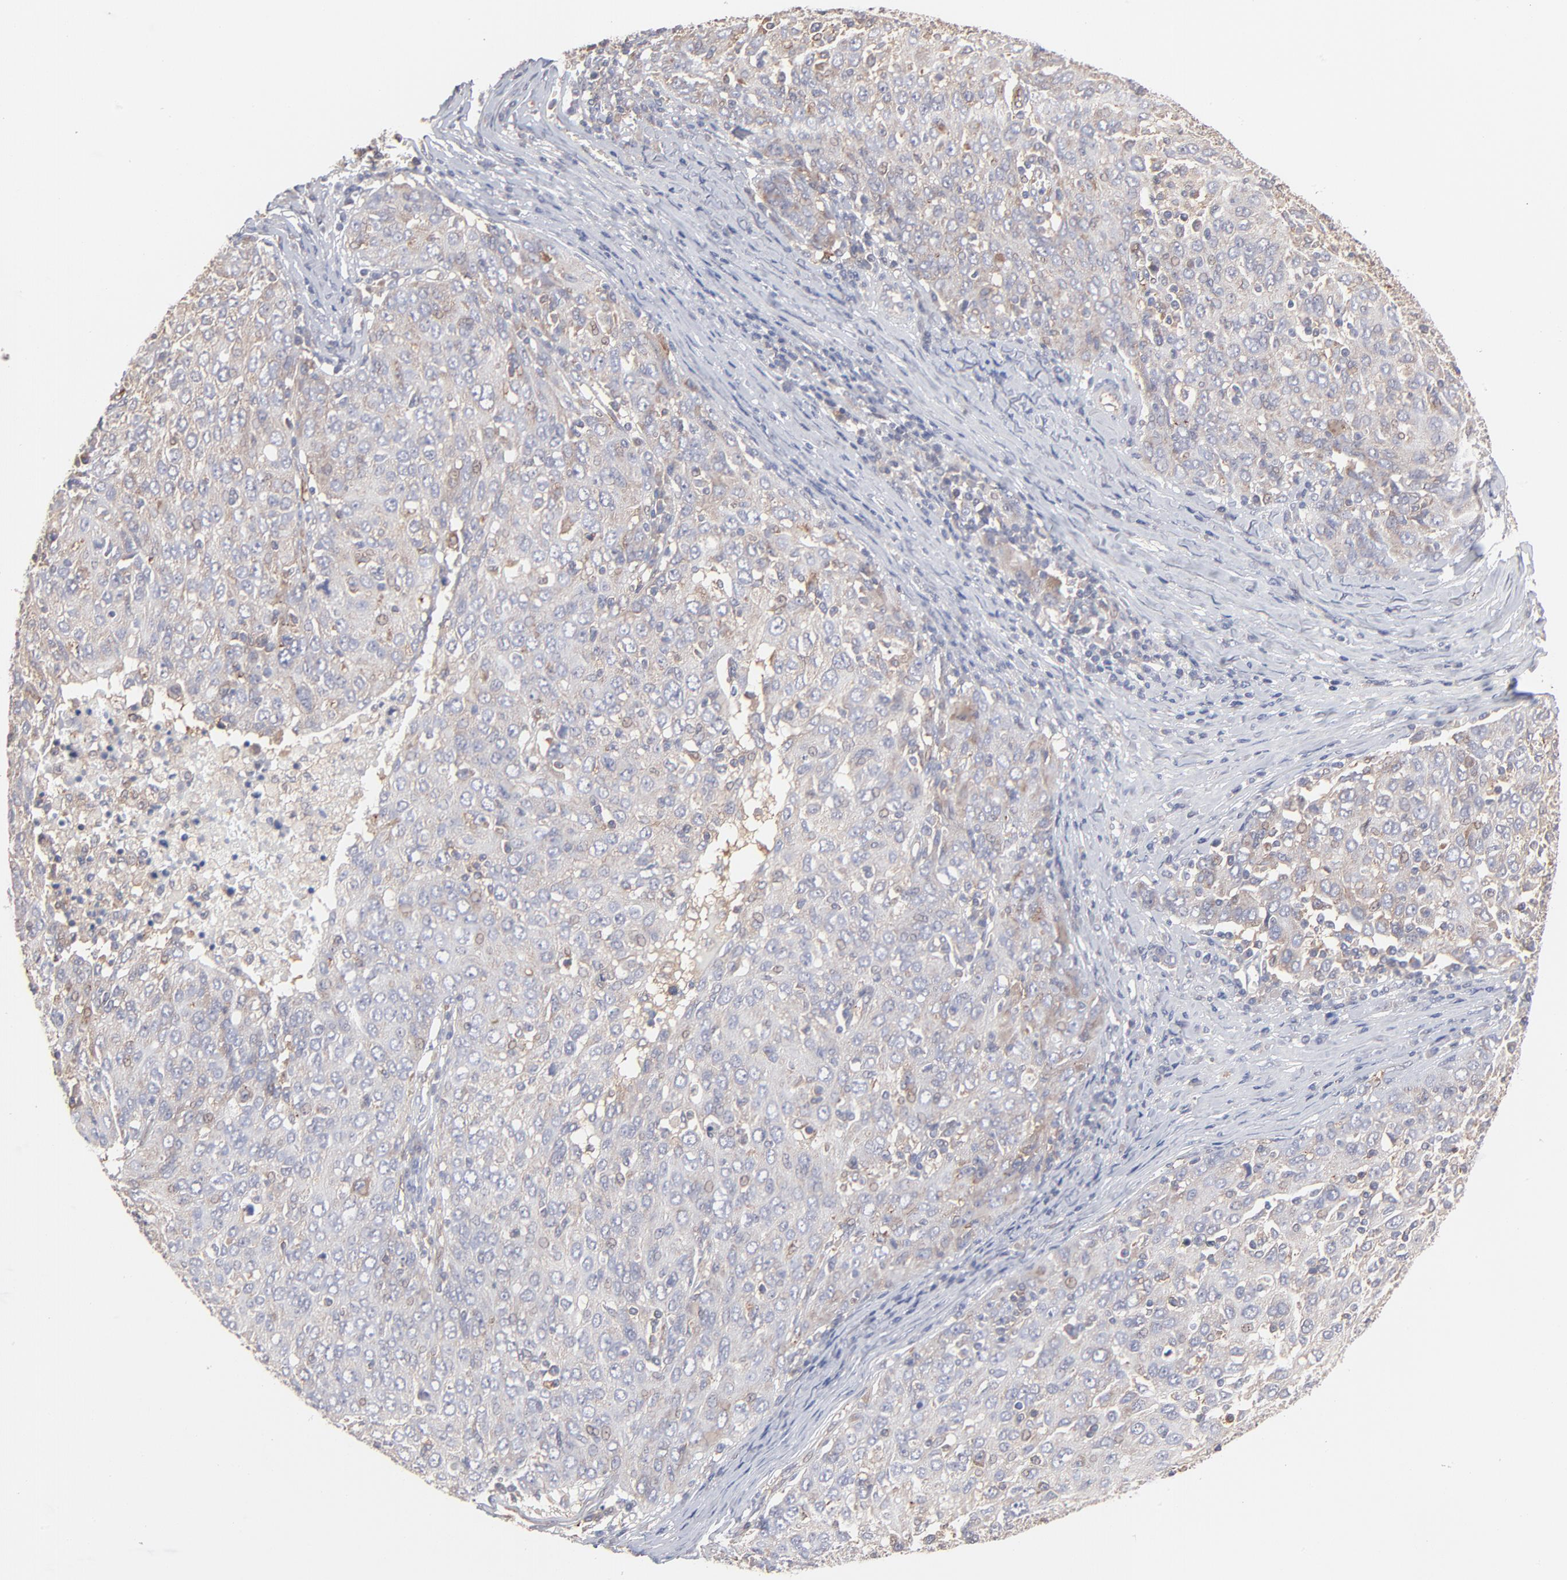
{"staining": {"intensity": "weak", "quantity": ">75%", "location": "cytoplasmic/membranous"}, "tissue": "ovarian cancer", "cell_type": "Tumor cells", "image_type": "cancer", "snomed": [{"axis": "morphology", "description": "Carcinoma, endometroid"}, {"axis": "topography", "description": "Ovary"}], "caption": "About >75% of tumor cells in human endometroid carcinoma (ovarian) show weak cytoplasmic/membranous protein expression as visualized by brown immunohistochemical staining.", "gene": "IVNS1ABP", "patient": {"sex": "female", "age": 50}}